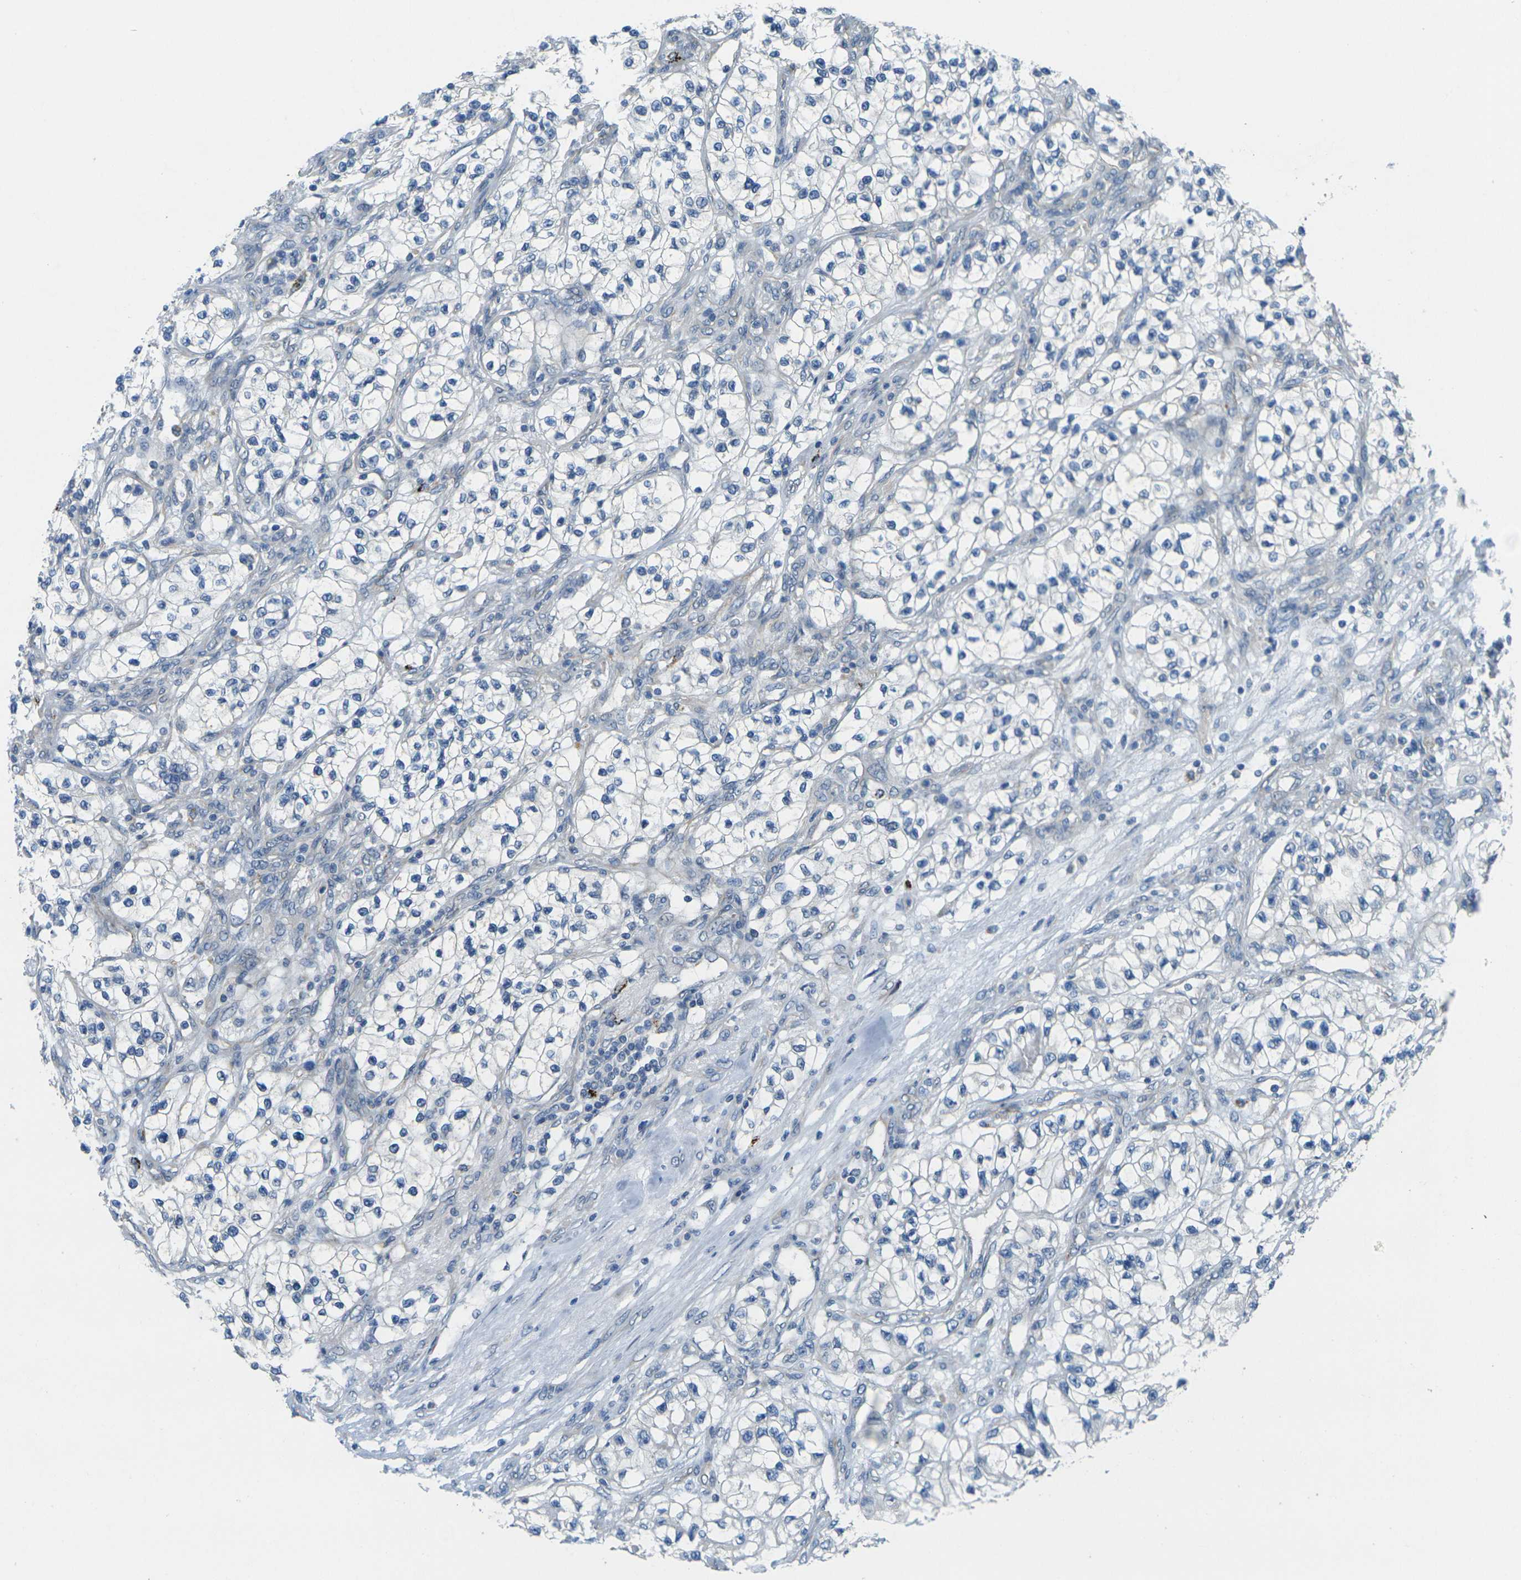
{"staining": {"intensity": "negative", "quantity": "none", "location": "none"}, "tissue": "renal cancer", "cell_type": "Tumor cells", "image_type": "cancer", "snomed": [{"axis": "morphology", "description": "Adenocarcinoma, NOS"}, {"axis": "topography", "description": "Kidney"}], "caption": "DAB (3,3'-diaminobenzidine) immunohistochemical staining of renal adenocarcinoma demonstrates no significant staining in tumor cells.", "gene": "CYP2C8", "patient": {"sex": "female", "age": 57}}